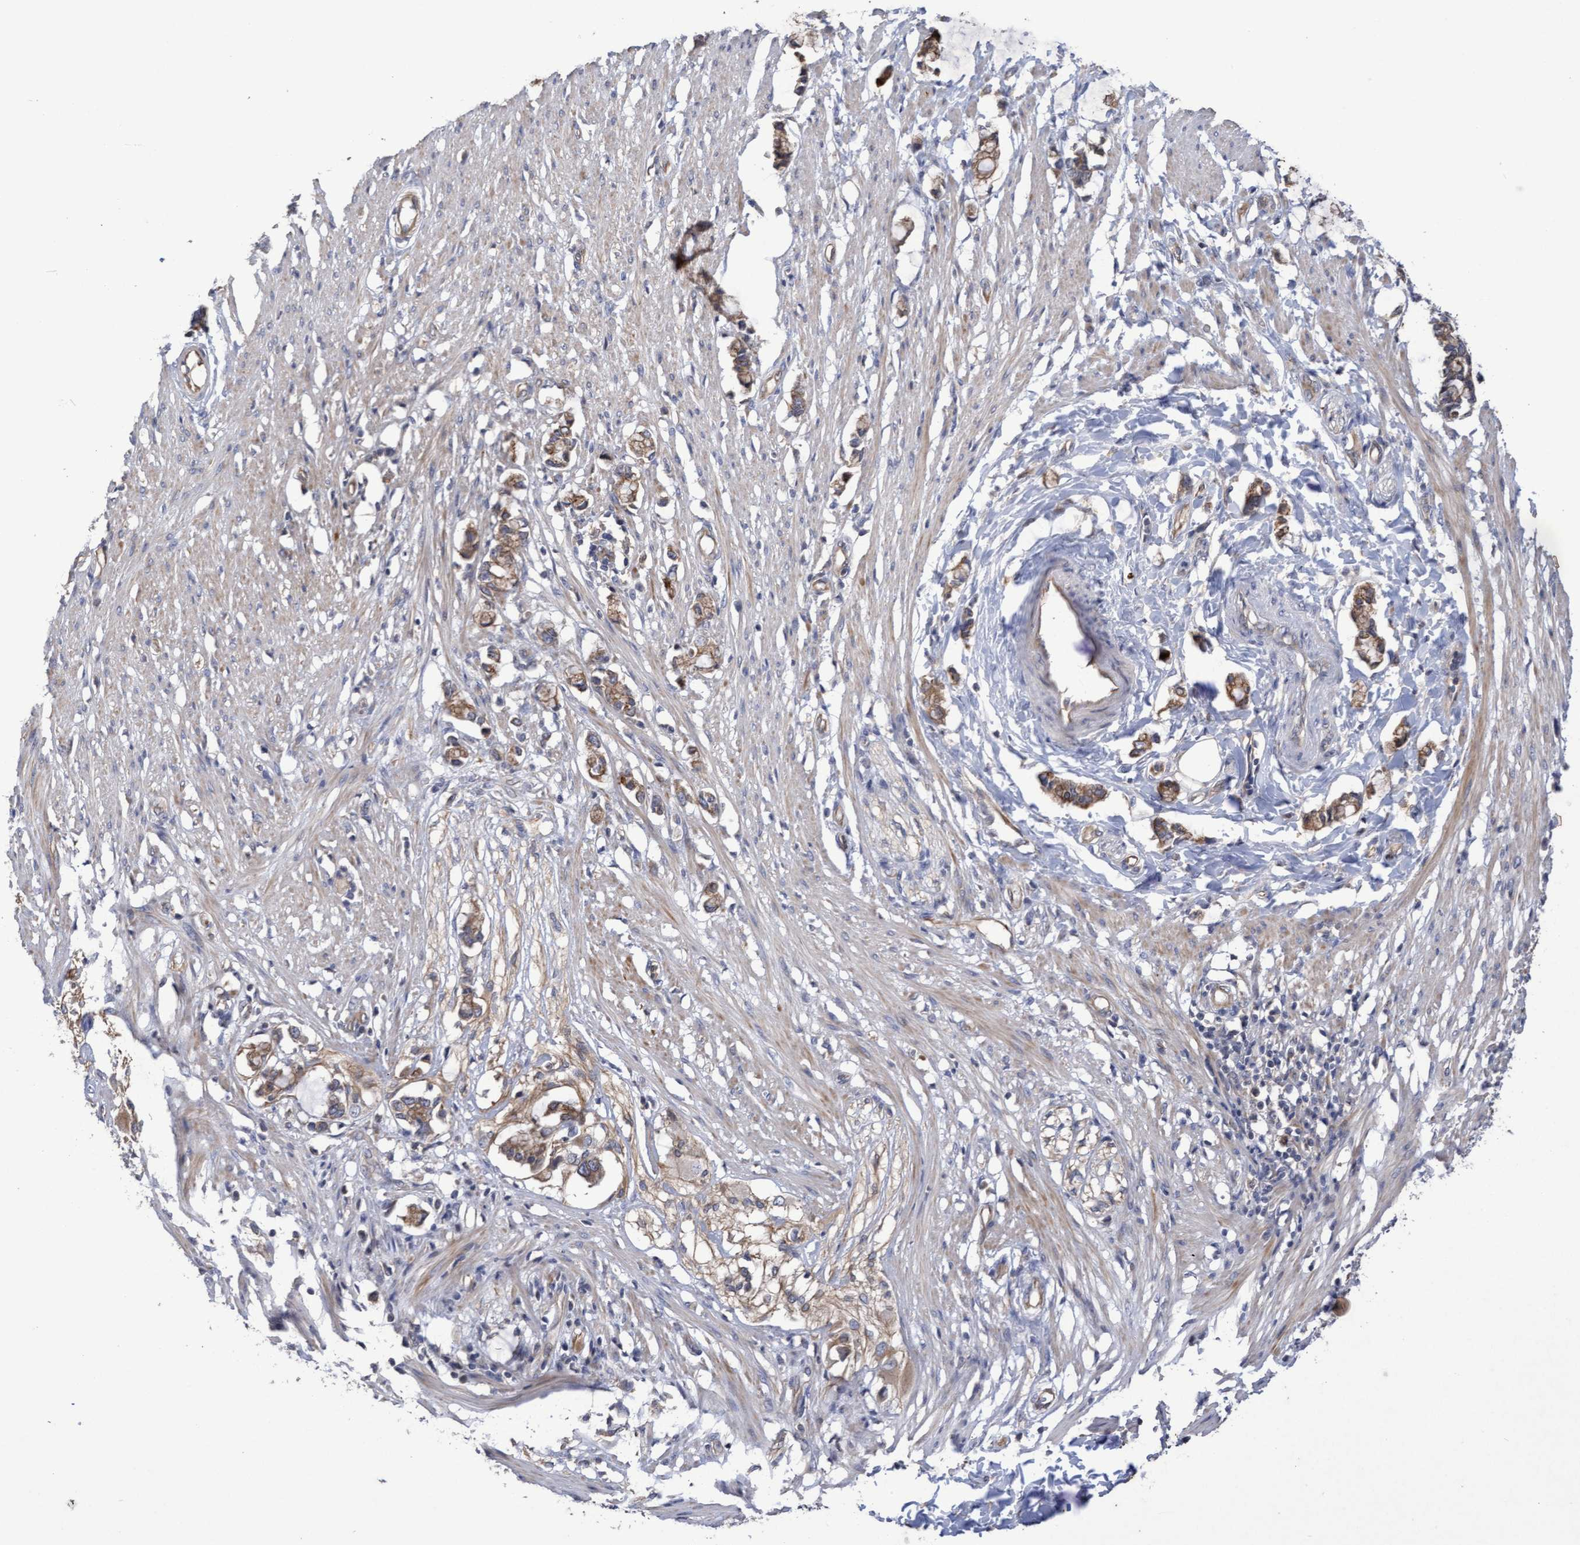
{"staining": {"intensity": "weak", "quantity": "25%-75%", "location": "cytoplasmic/membranous"}, "tissue": "smooth muscle", "cell_type": "Smooth muscle cells", "image_type": "normal", "snomed": [{"axis": "morphology", "description": "Normal tissue, NOS"}, {"axis": "morphology", "description": "Adenocarcinoma, NOS"}, {"axis": "topography", "description": "Smooth muscle"}, {"axis": "topography", "description": "Colon"}], "caption": "Immunohistochemistry (IHC) of normal human smooth muscle displays low levels of weak cytoplasmic/membranous staining in approximately 25%-75% of smooth muscle cells. (IHC, brightfield microscopy, high magnification).", "gene": "KRT24", "patient": {"sex": "male", "age": 14}}